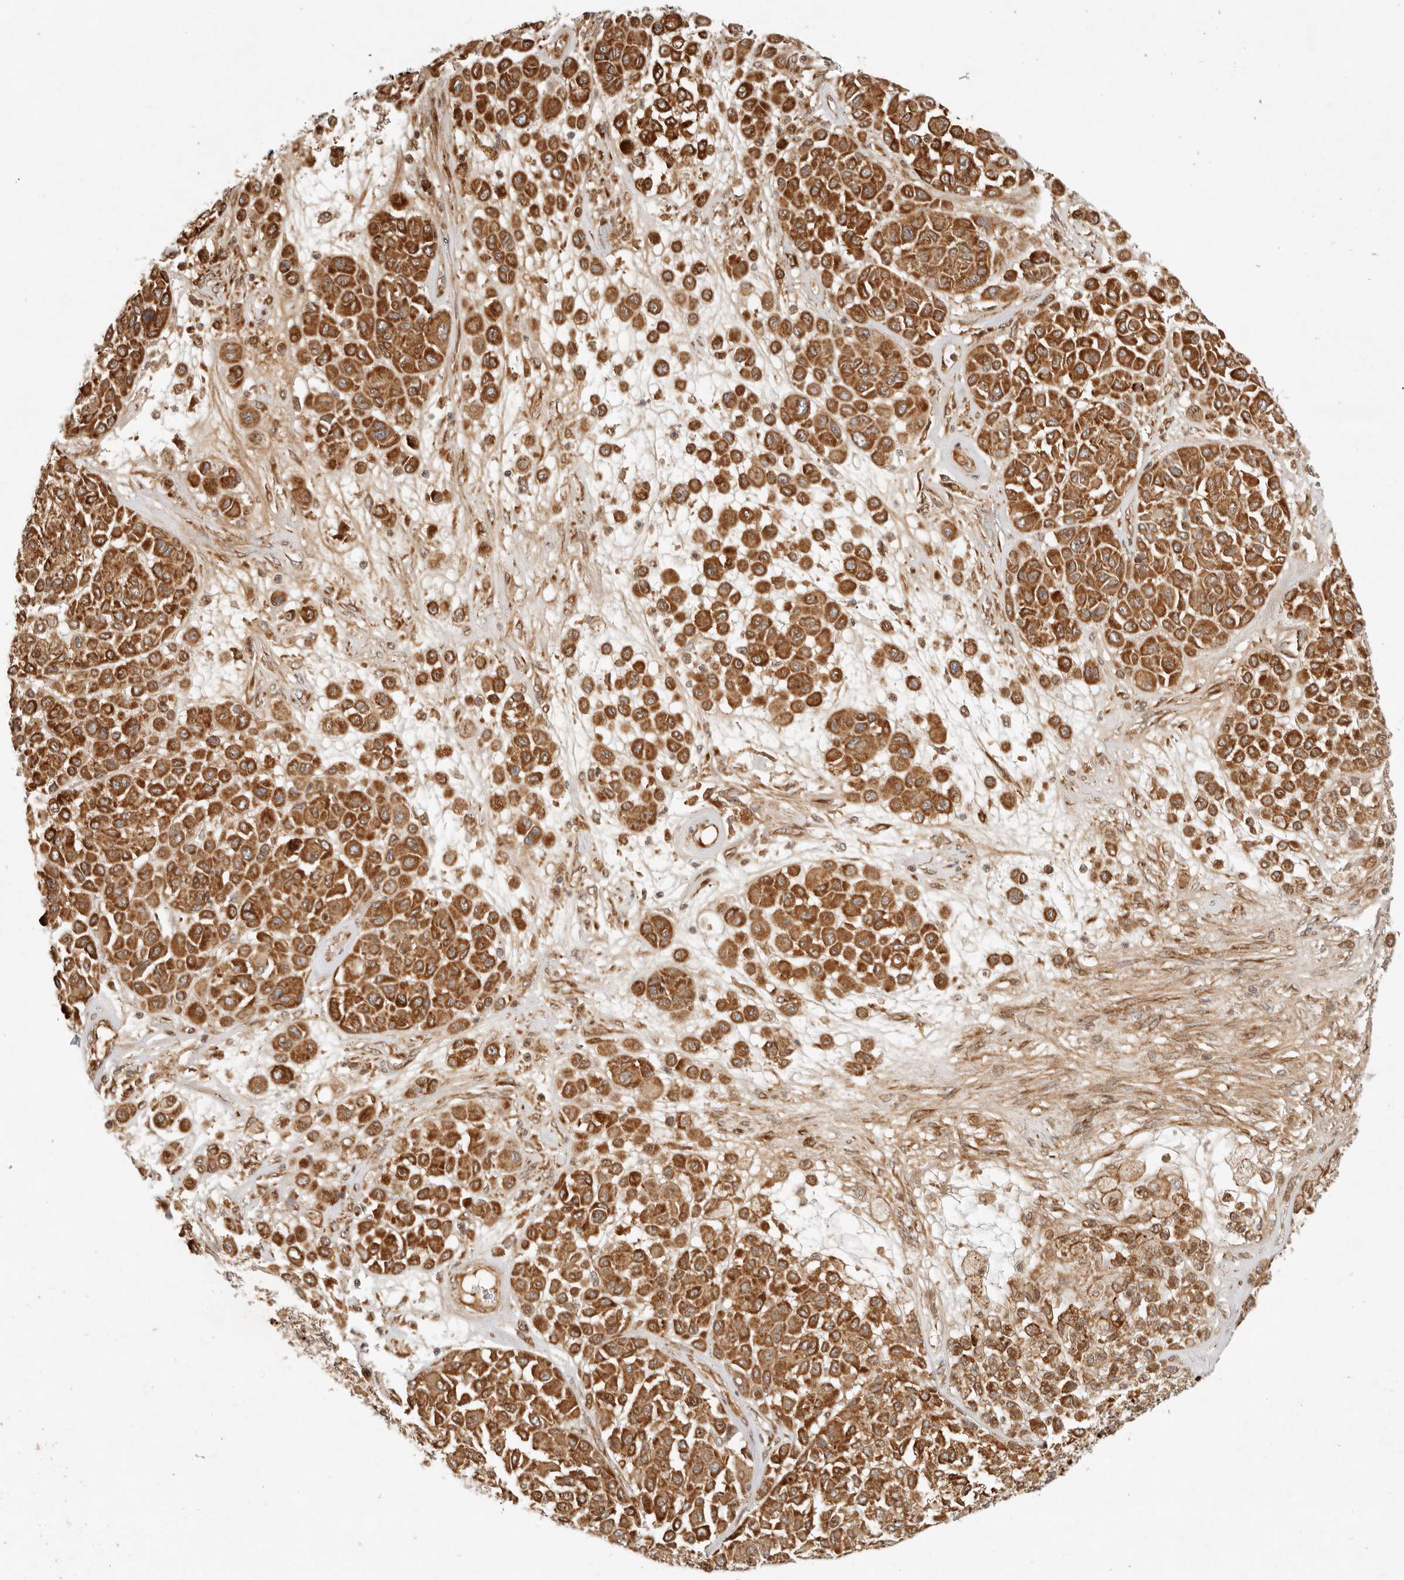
{"staining": {"intensity": "strong", "quantity": ">75%", "location": "cytoplasmic/membranous"}, "tissue": "melanoma", "cell_type": "Tumor cells", "image_type": "cancer", "snomed": [{"axis": "morphology", "description": "Malignant melanoma, Metastatic site"}, {"axis": "topography", "description": "Soft tissue"}], "caption": "Brown immunohistochemical staining in melanoma demonstrates strong cytoplasmic/membranous expression in about >75% of tumor cells. (Brightfield microscopy of DAB IHC at high magnification).", "gene": "KLHL38", "patient": {"sex": "male", "age": 41}}